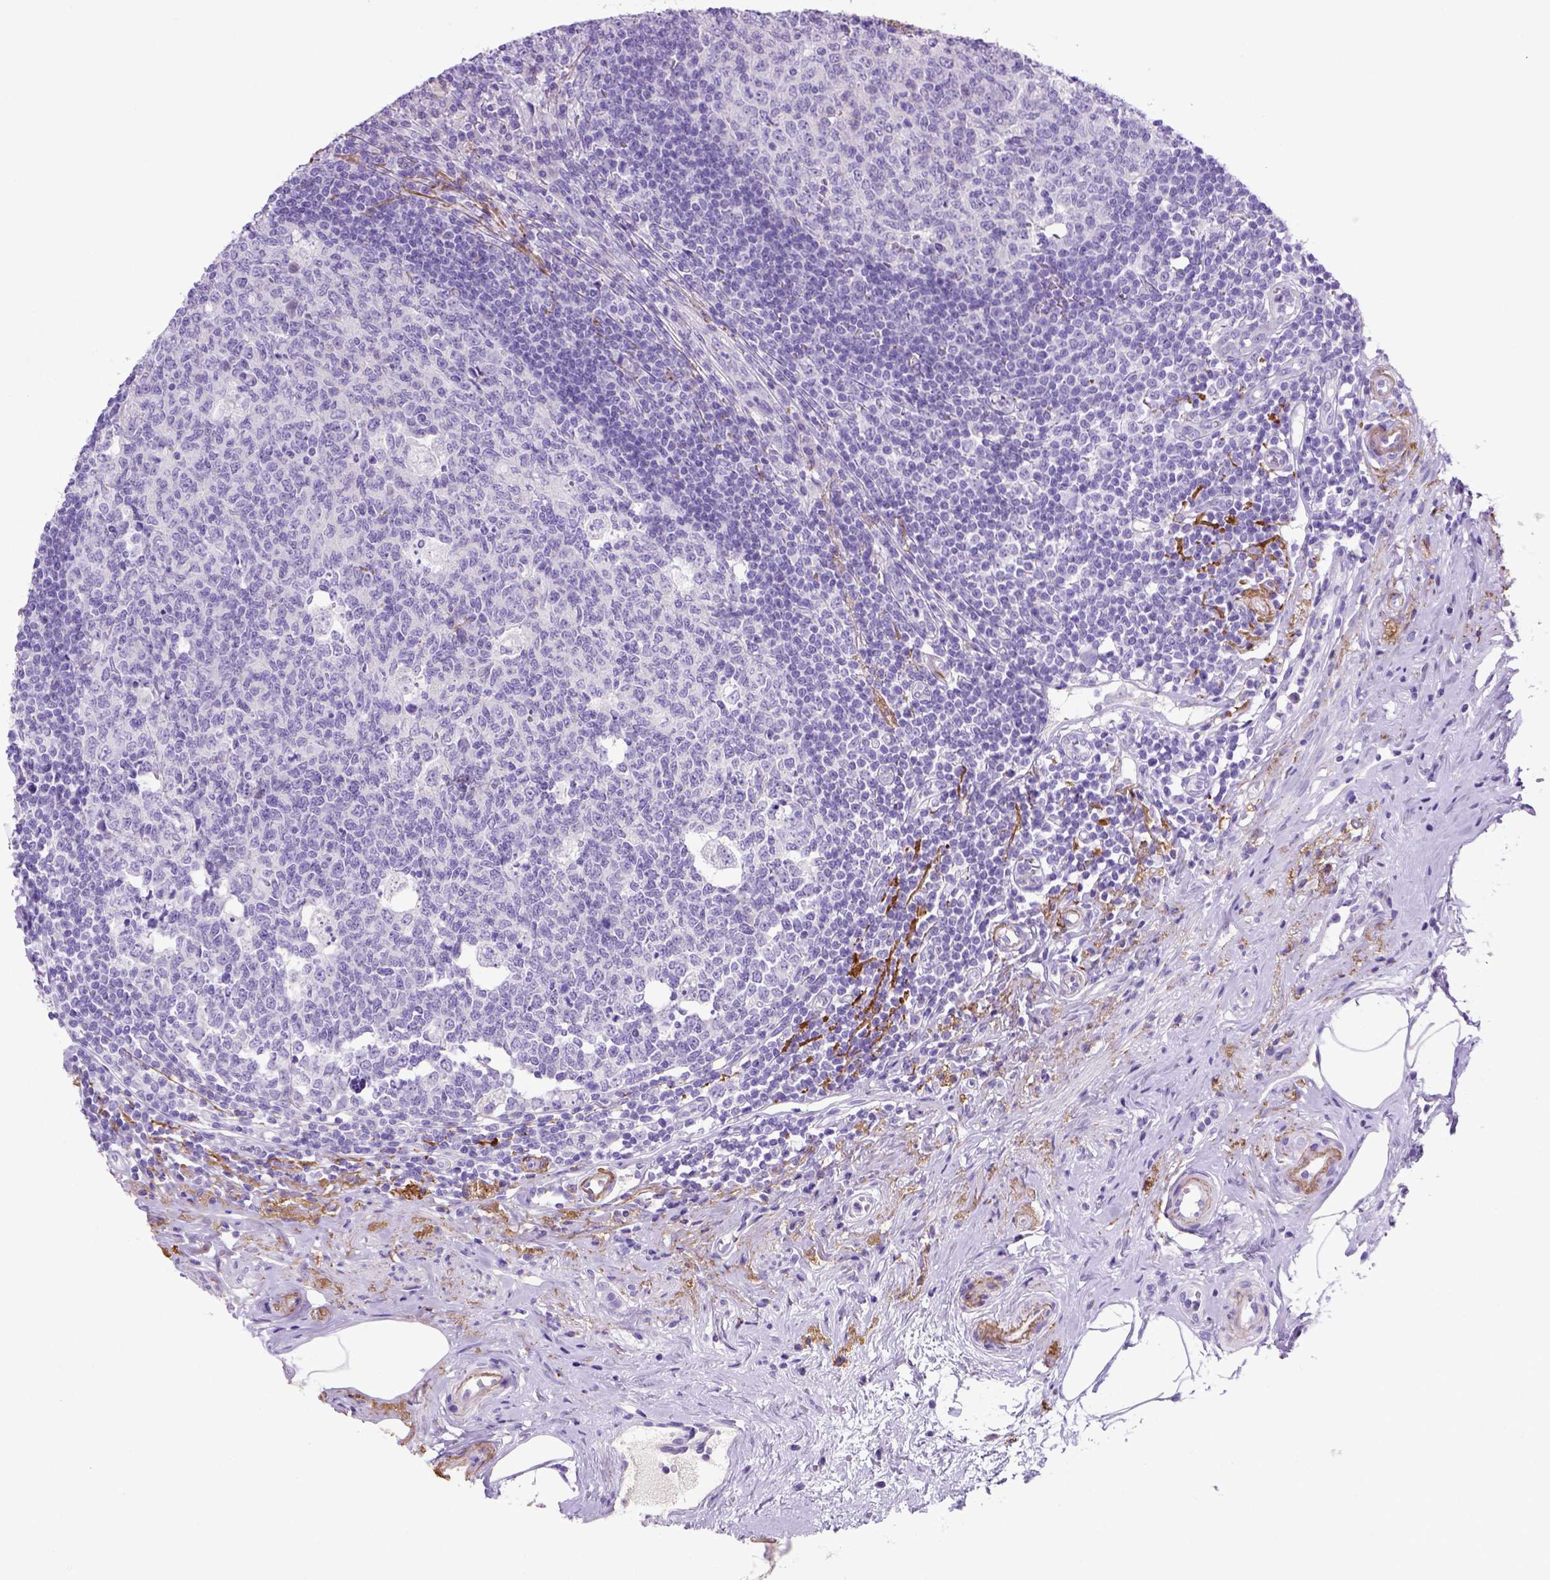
{"staining": {"intensity": "negative", "quantity": "none", "location": "none"}, "tissue": "appendix", "cell_type": "Glandular cells", "image_type": "normal", "snomed": [{"axis": "morphology", "description": "Normal tissue, NOS"}, {"axis": "morphology", "description": "Carcinoma, endometroid"}, {"axis": "topography", "description": "Appendix"}, {"axis": "topography", "description": "Colon"}], "caption": "An immunohistochemistry micrograph of benign appendix is shown. There is no staining in glandular cells of appendix. (Brightfield microscopy of DAB (3,3'-diaminobenzidine) immunohistochemistry (IHC) at high magnification).", "gene": "SIRPD", "patient": {"sex": "female", "age": 60}}